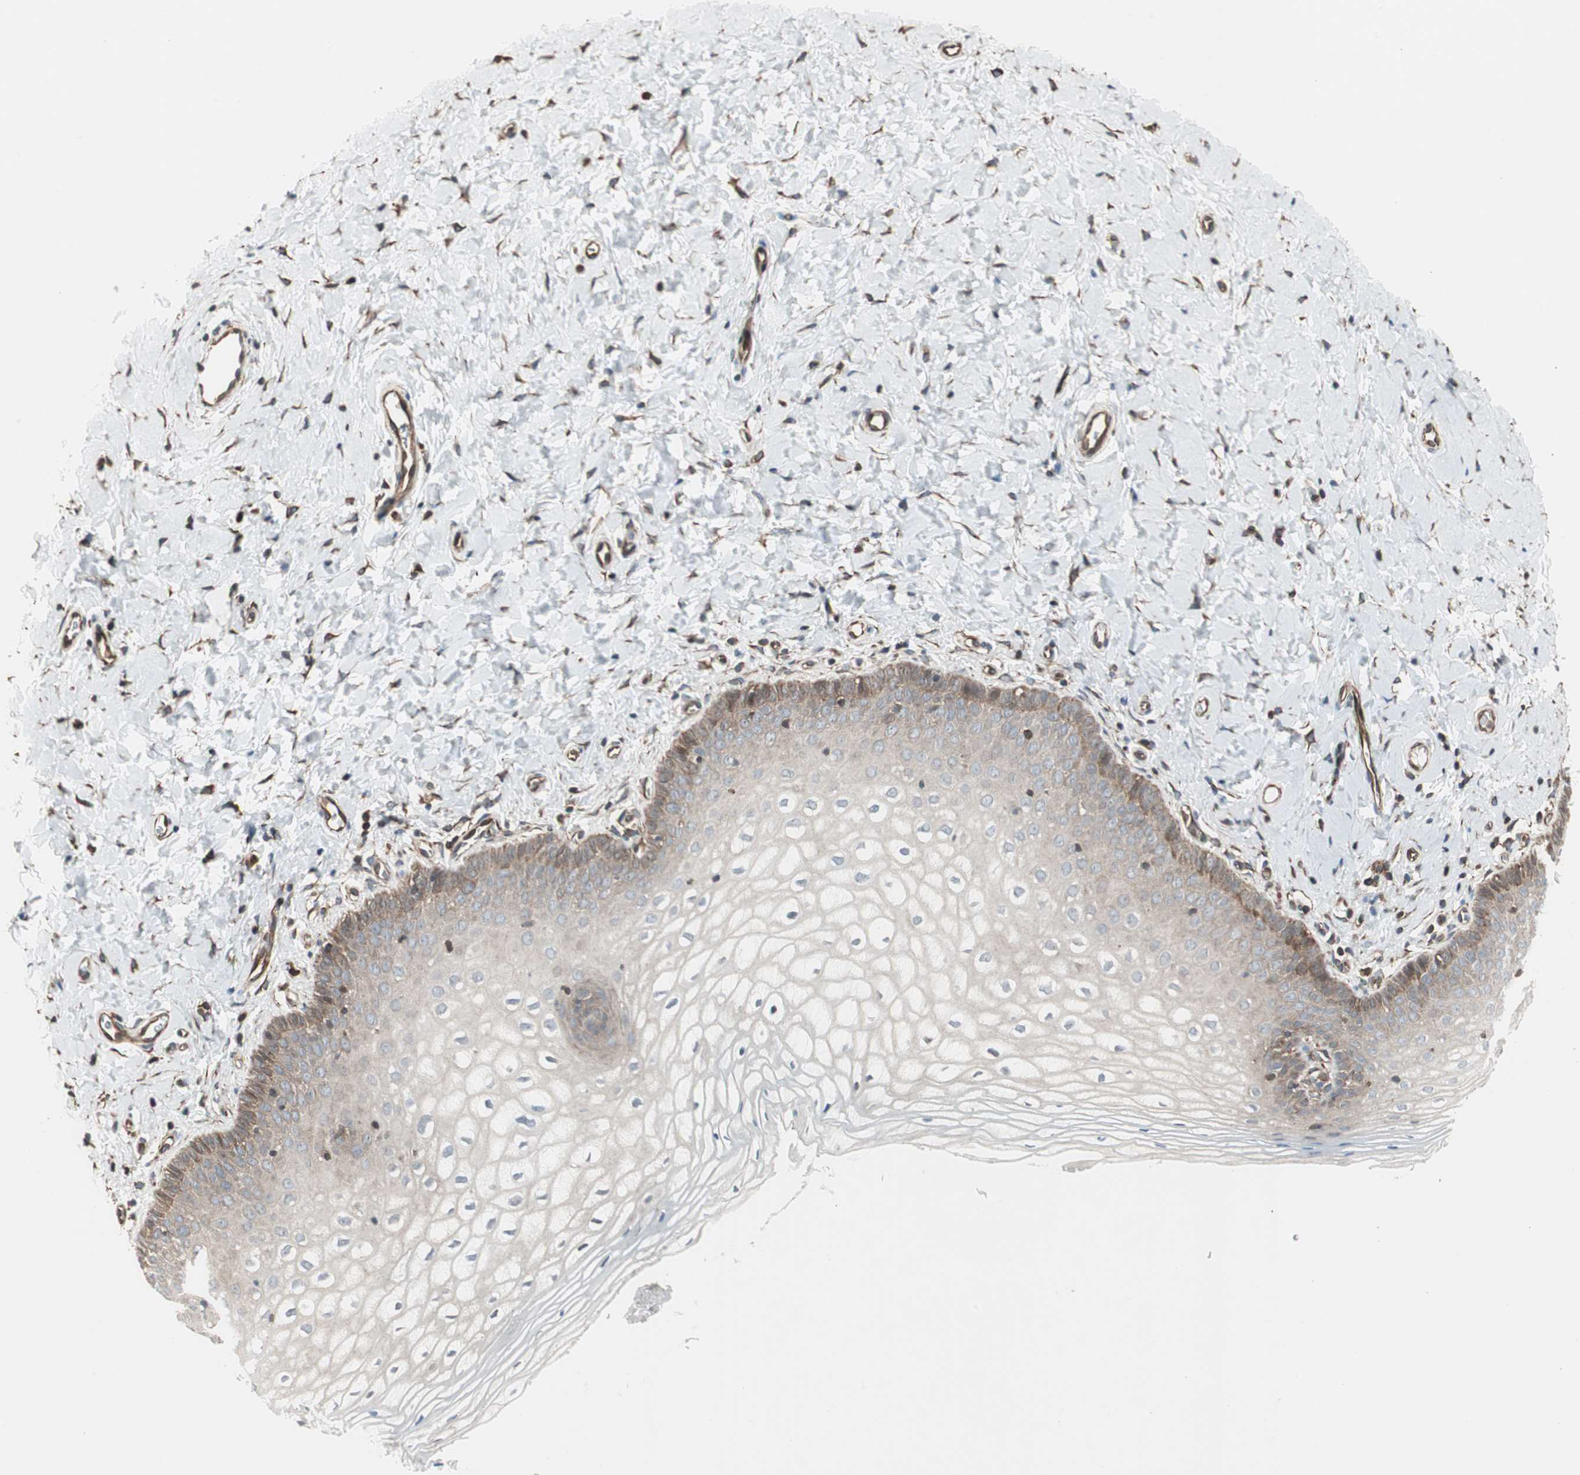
{"staining": {"intensity": "moderate", "quantity": "<25%", "location": "cytoplasmic/membranous"}, "tissue": "vagina", "cell_type": "Squamous epithelial cells", "image_type": "normal", "snomed": [{"axis": "morphology", "description": "Normal tissue, NOS"}, {"axis": "topography", "description": "Vagina"}], "caption": "Brown immunohistochemical staining in benign vagina exhibits moderate cytoplasmic/membranous staining in about <25% of squamous epithelial cells. Ihc stains the protein in brown and the nuclei are stained blue.", "gene": "MAD2L2", "patient": {"sex": "female", "age": 55}}